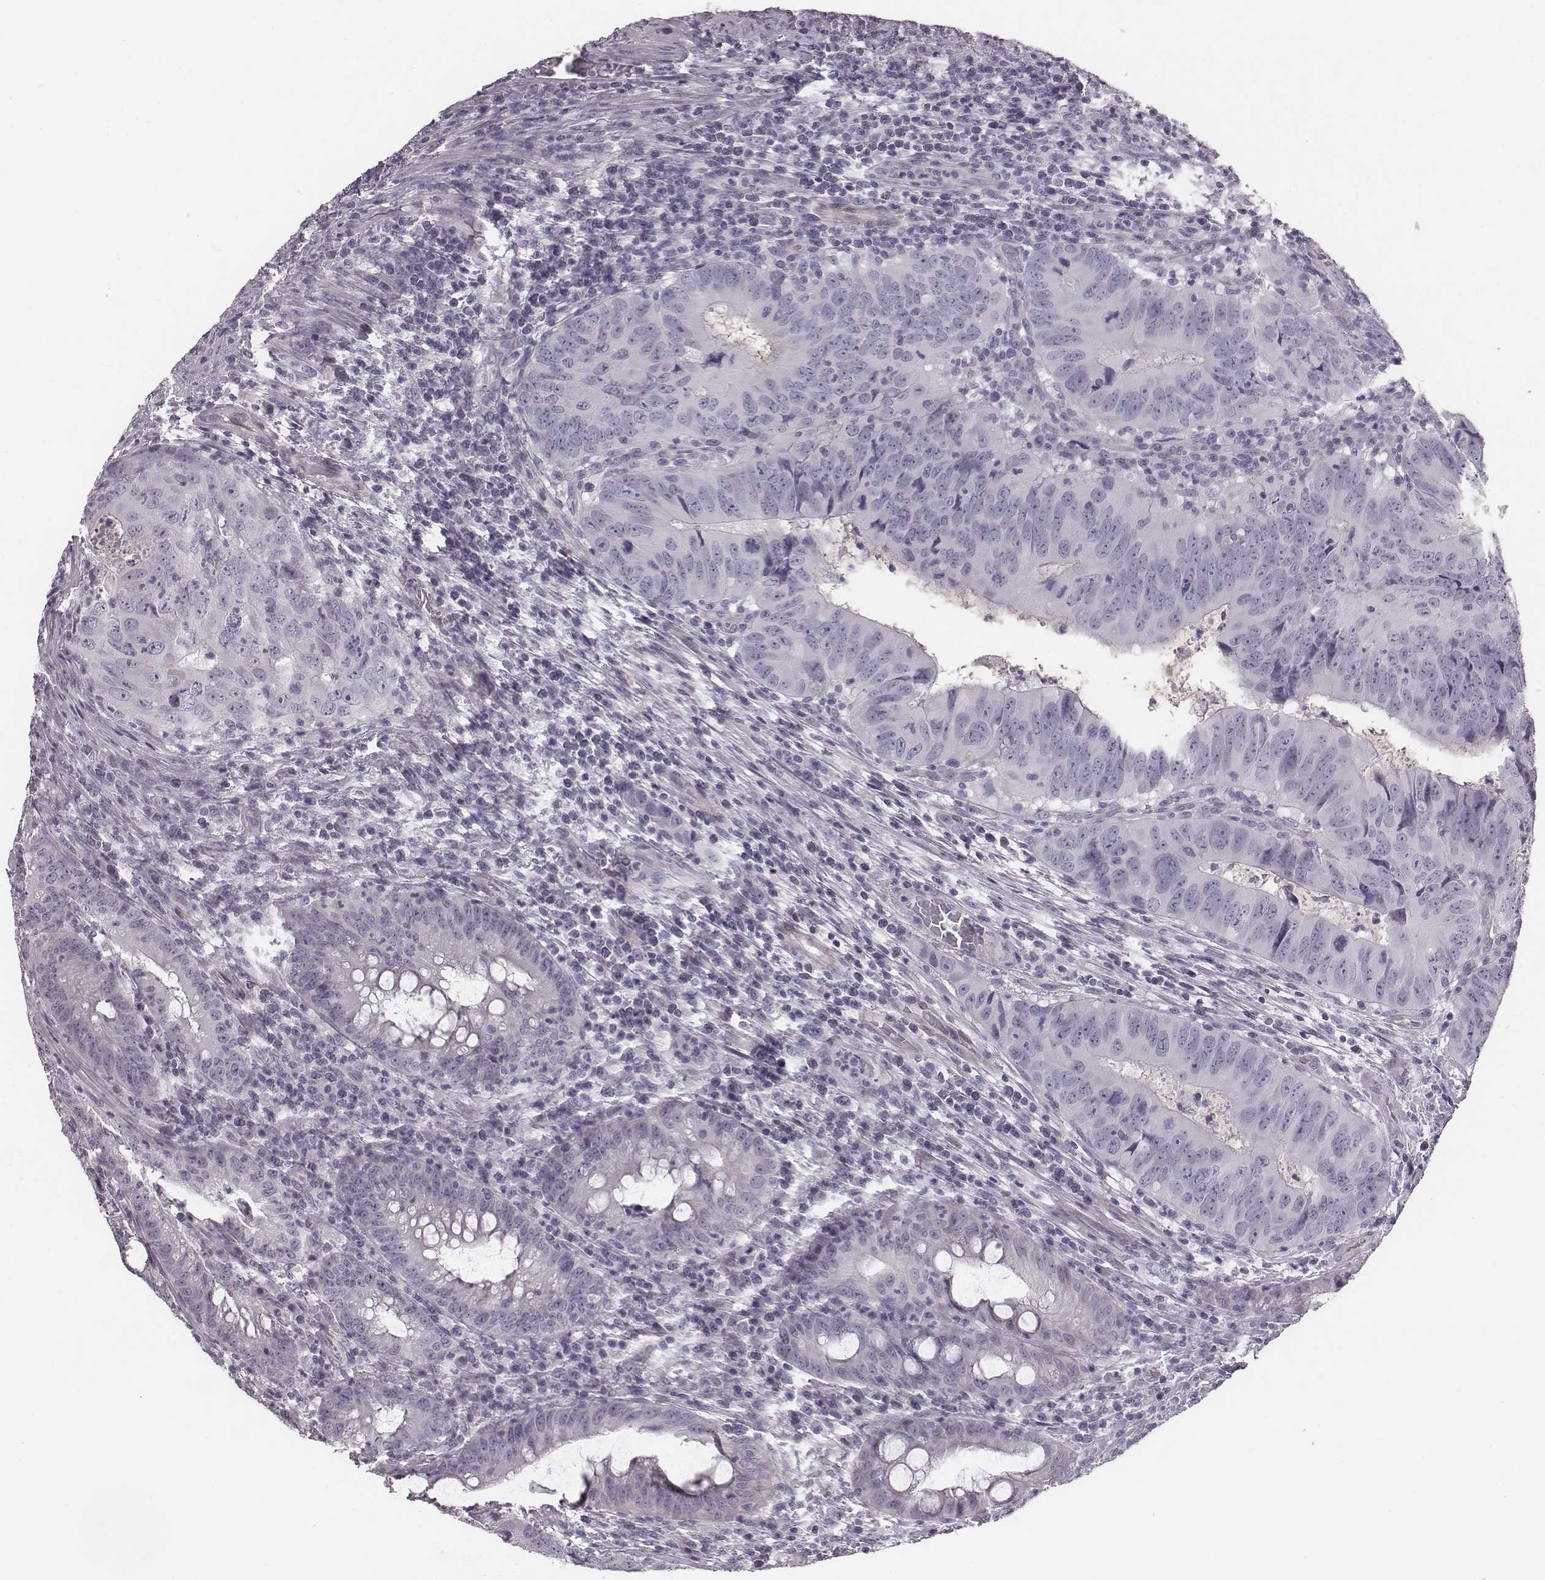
{"staining": {"intensity": "negative", "quantity": "none", "location": "none"}, "tissue": "colorectal cancer", "cell_type": "Tumor cells", "image_type": "cancer", "snomed": [{"axis": "morphology", "description": "Adenocarcinoma, NOS"}, {"axis": "topography", "description": "Colon"}], "caption": "A micrograph of human colorectal adenocarcinoma is negative for staining in tumor cells.", "gene": "PDE8B", "patient": {"sex": "male", "age": 79}}